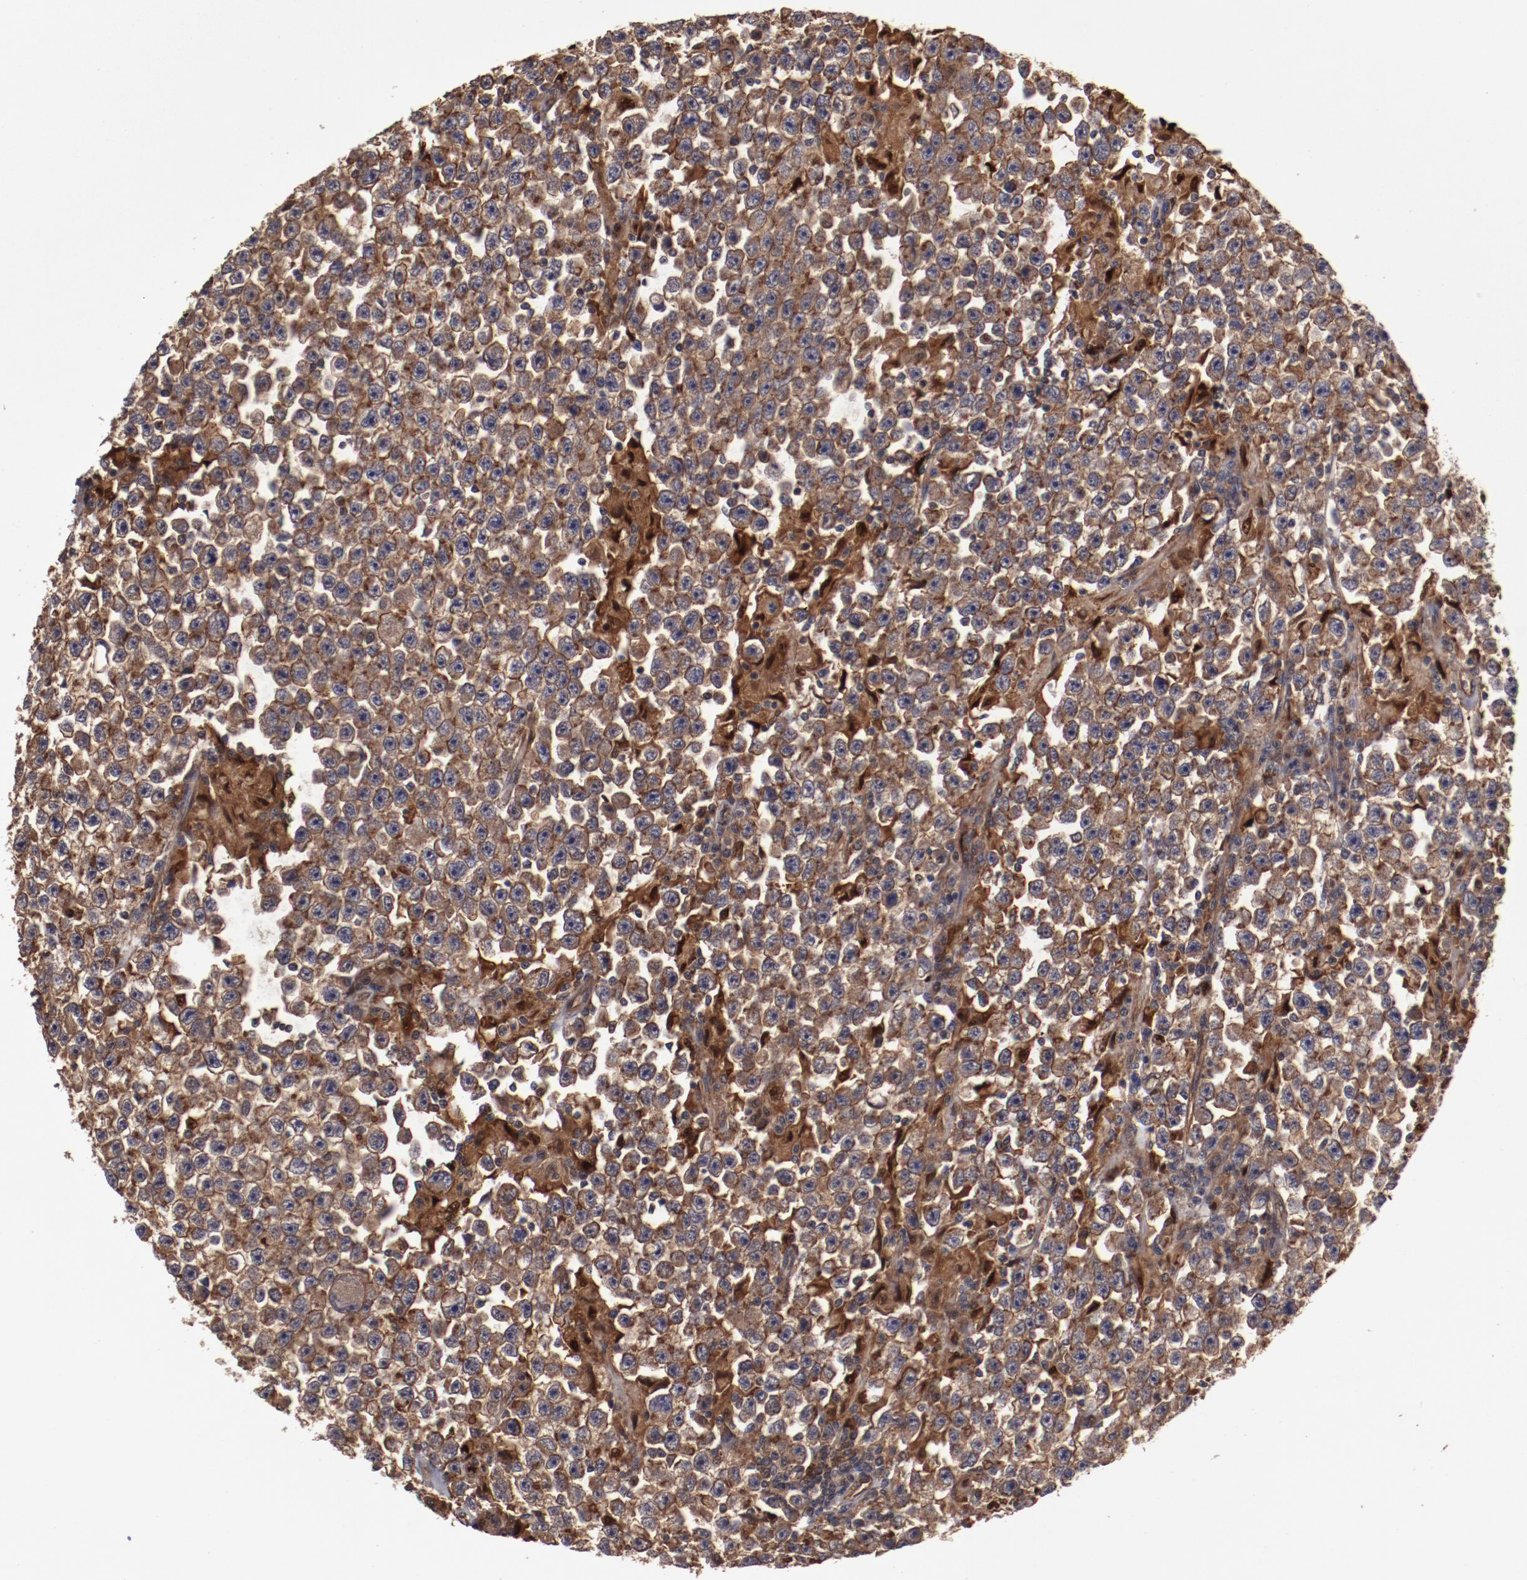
{"staining": {"intensity": "moderate", "quantity": ">75%", "location": "cytoplasmic/membranous"}, "tissue": "testis cancer", "cell_type": "Tumor cells", "image_type": "cancer", "snomed": [{"axis": "morphology", "description": "Seminoma, NOS"}, {"axis": "topography", "description": "Testis"}], "caption": "Brown immunohistochemical staining in testis seminoma demonstrates moderate cytoplasmic/membranous expression in about >75% of tumor cells. The staining is performed using DAB (3,3'-diaminobenzidine) brown chromogen to label protein expression. The nuclei are counter-stained blue using hematoxylin.", "gene": "DNAAF2", "patient": {"sex": "male", "age": 33}}